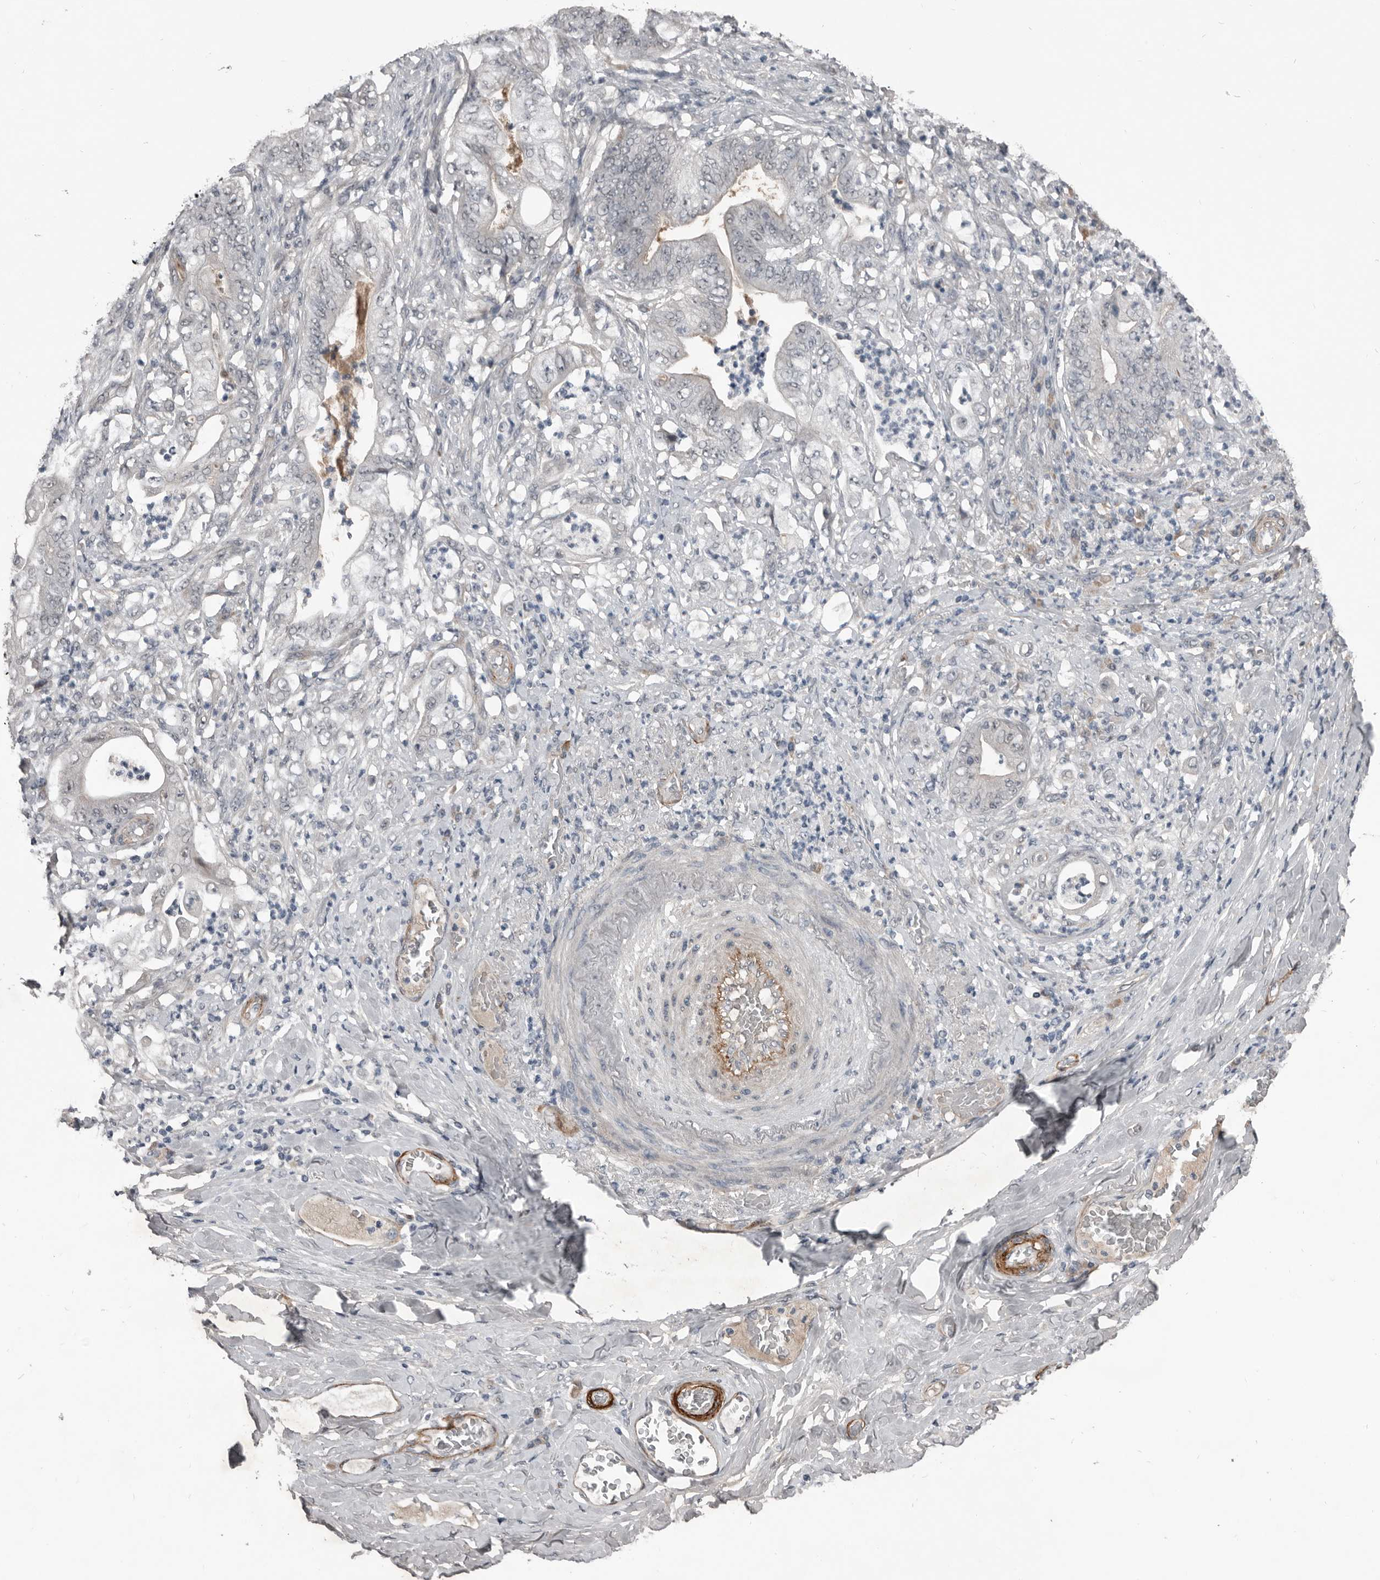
{"staining": {"intensity": "negative", "quantity": "none", "location": "none"}, "tissue": "stomach cancer", "cell_type": "Tumor cells", "image_type": "cancer", "snomed": [{"axis": "morphology", "description": "Adenocarcinoma, NOS"}, {"axis": "topography", "description": "Stomach"}], "caption": "Tumor cells are negative for brown protein staining in stomach cancer. (DAB immunohistochemistry (IHC) with hematoxylin counter stain).", "gene": "C1orf216", "patient": {"sex": "female", "age": 73}}